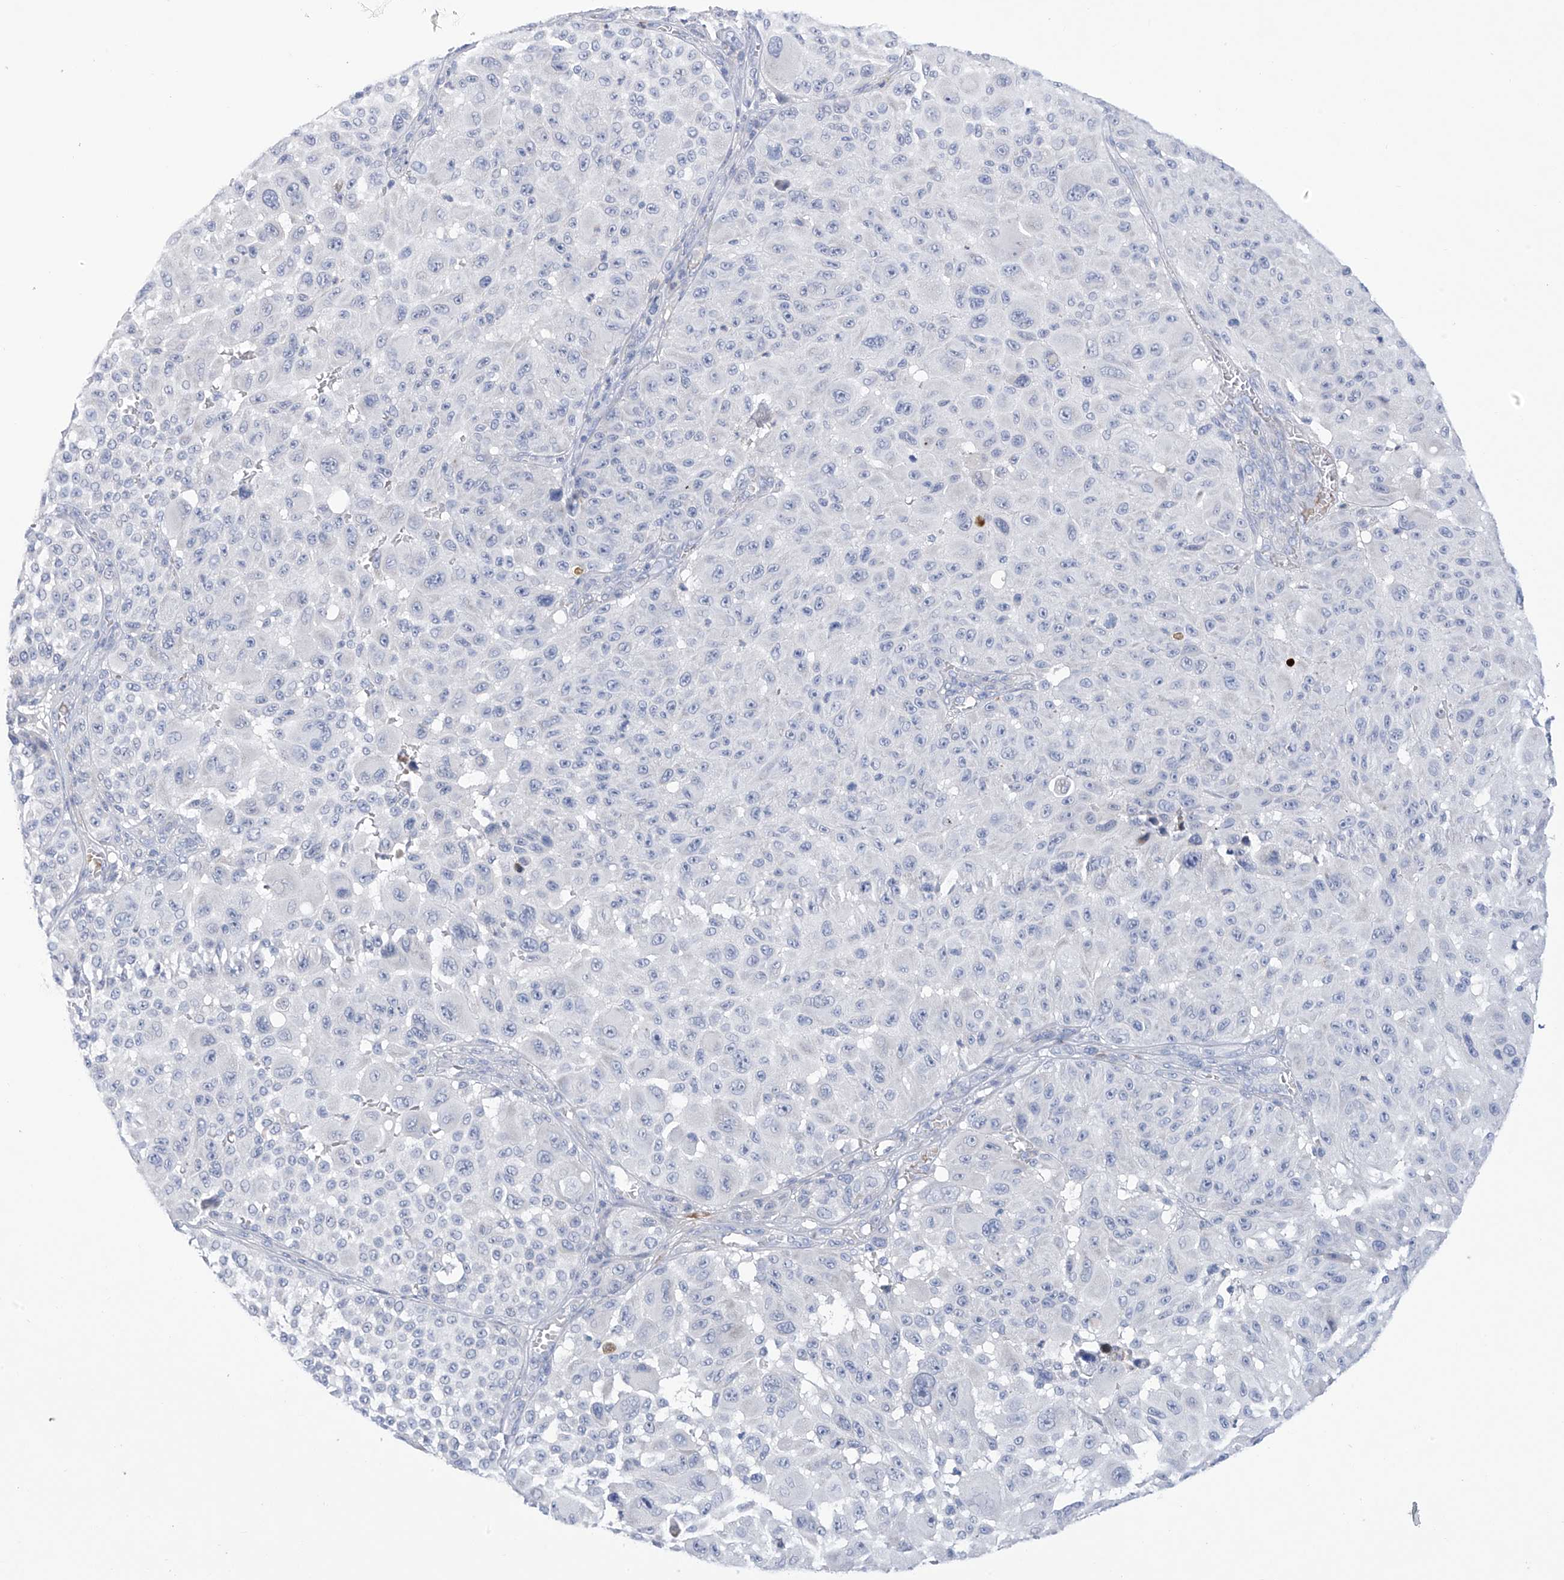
{"staining": {"intensity": "negative", "quantity": "none", "location": "none"}, "tissue": "melanoma", "cell_type": "Tumor cells", "image_type": "cancer", "snomed": [{"axis": "morphology", "description": "Malignant melanoma, NOS"}, {"axis": "topography", "description": "Skin"}], "caption": "Malignant melanoma stained for a protein using immunohistochemistry shows no staining tumor cells.", "gene": "SLCO4A1", "patient": {"sex": "male", "age": 83}}